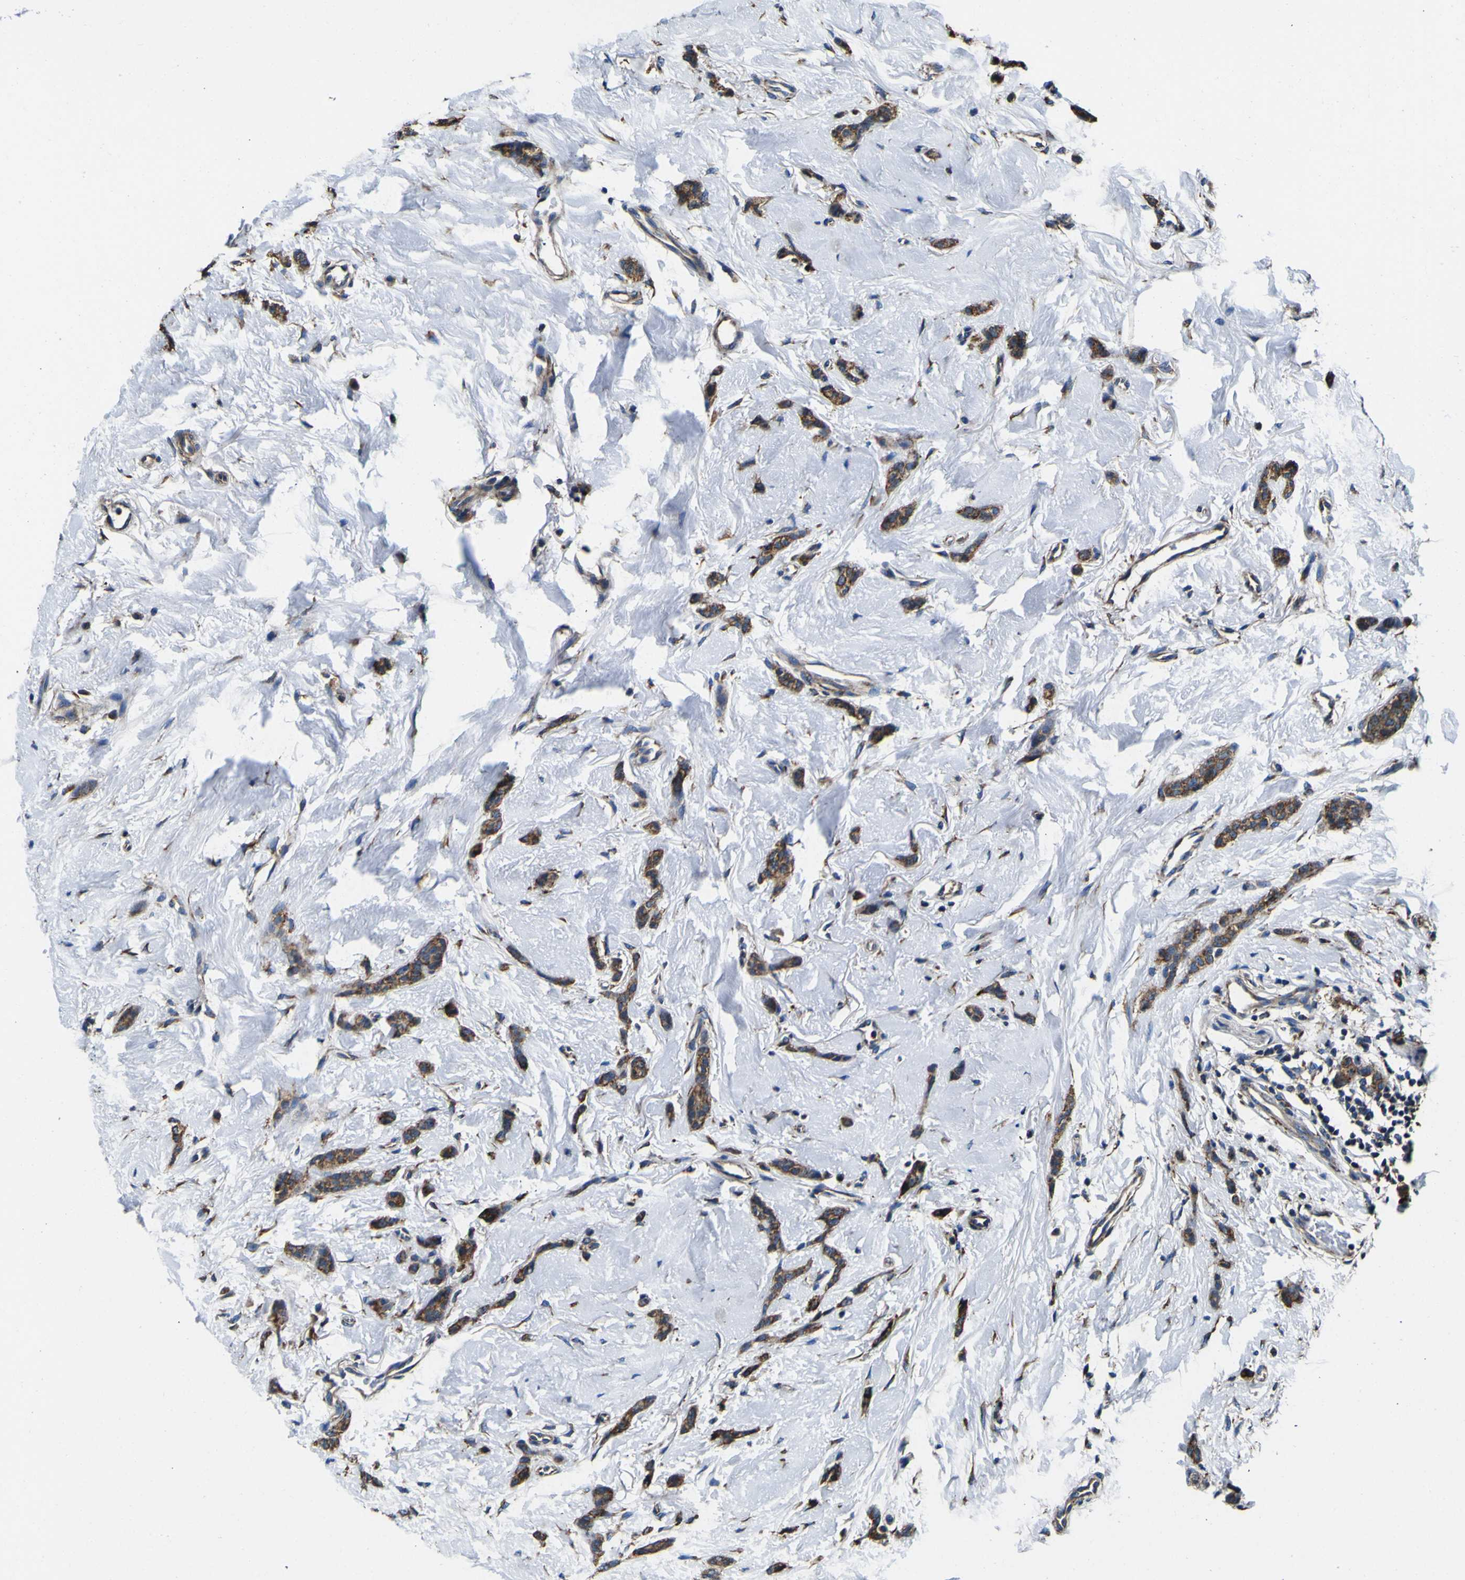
{"staining": {"intensity": "moderate", "quantity": ">75%", "location": "cytoplasmic/membranous"}, "tissue": "breast cancer", "cell_type": "Tumor cells", "image_type": "cancer", "snomed": [{"axis": "morphology", "description": "Lobular carcinoma"}, {"axis": "topography", "description": "Skin"}, {"axis": "topography", "description": "Breast"}], "caption": "The micrograph reveals a brown stain indicating the presence of a protein in the cytoplasmic/membranous of tumor cells in lobular carcinoma (breast).", "gene": "INPP5A", "patient": {"sex": "female", "age": 46}}